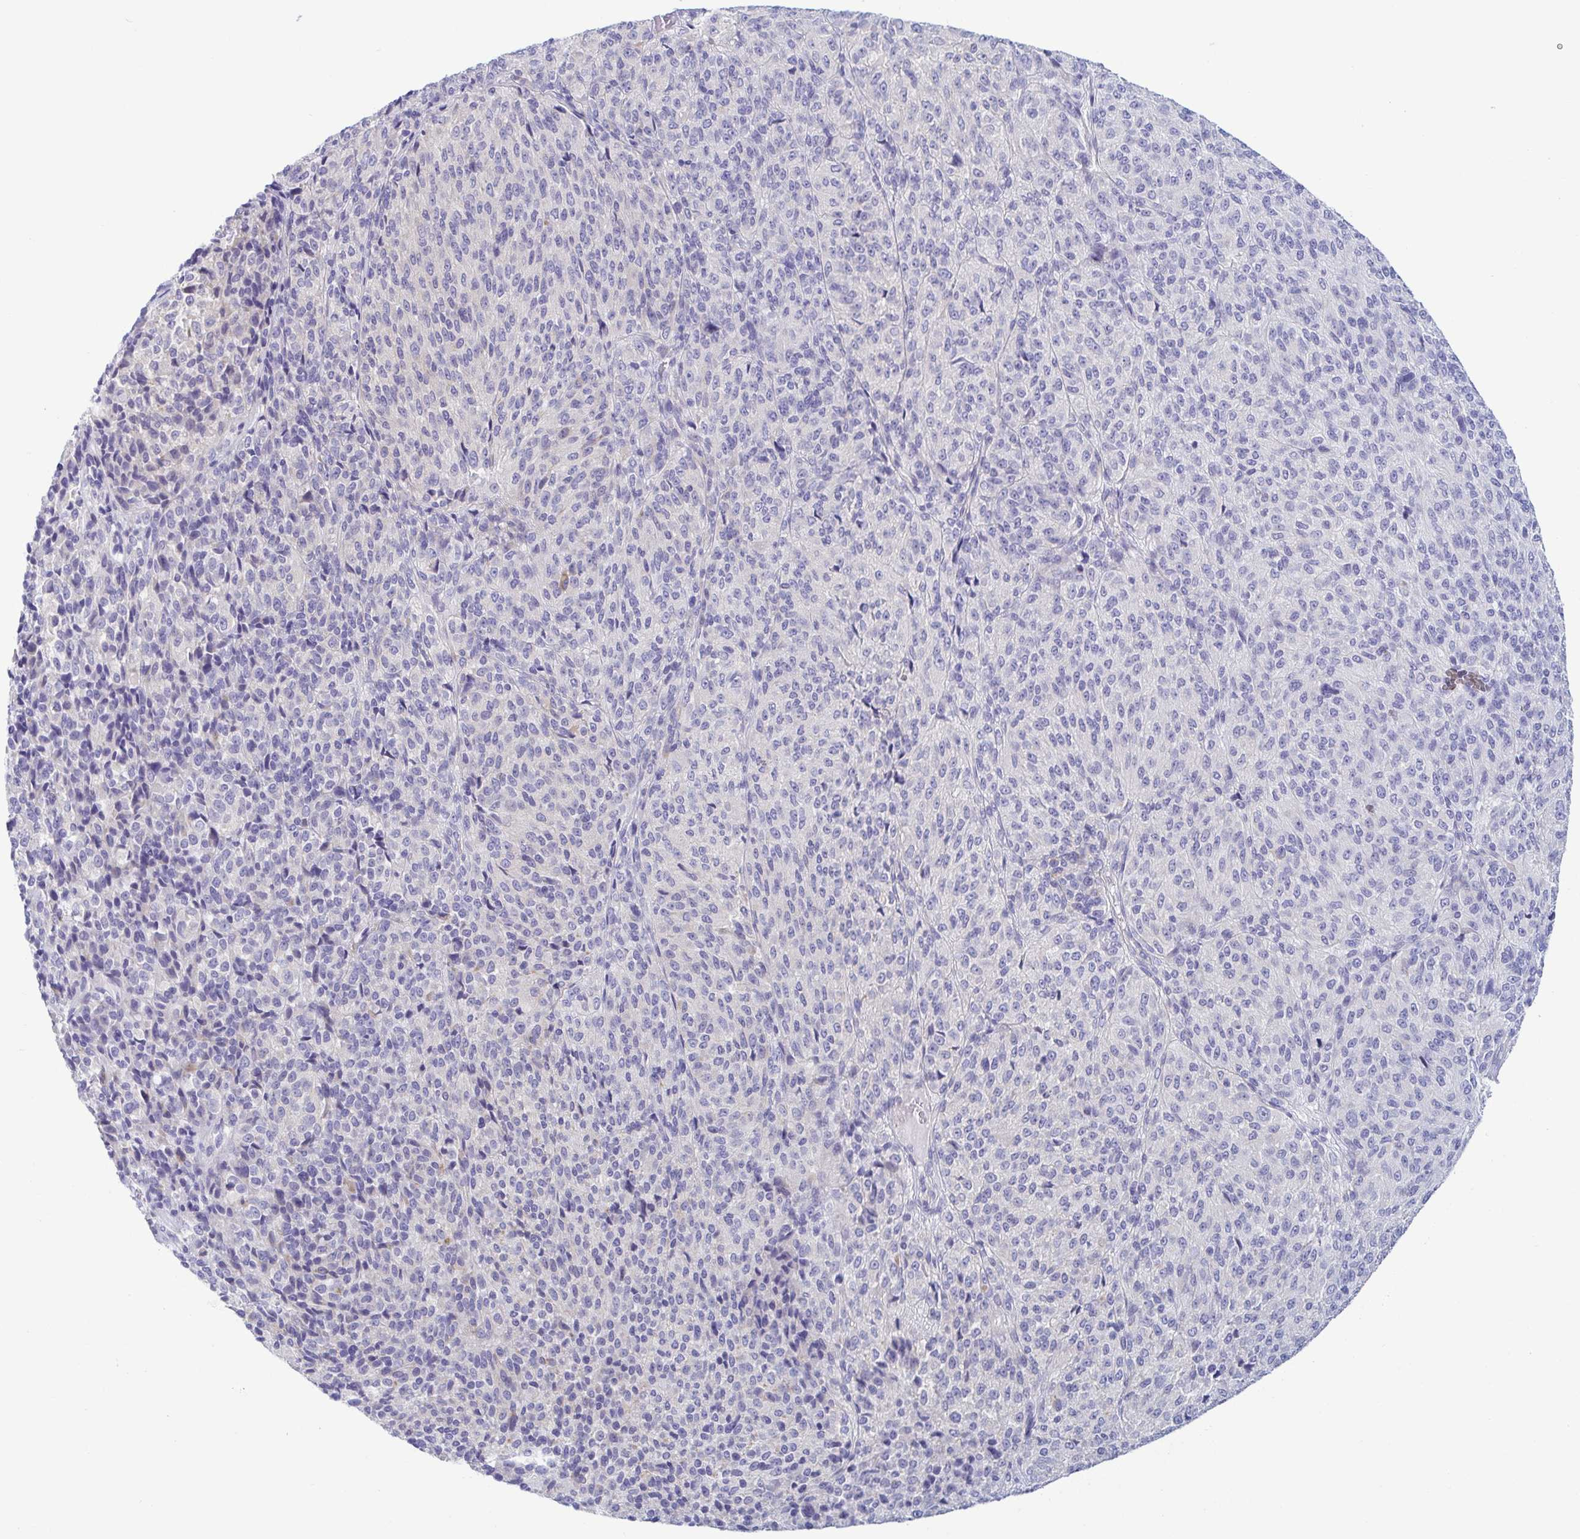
{"staining": {"intensity": "negative", "quantity": "none", "location": "none"}, "tissue": "melanoma", "cell_type": "Tumor cells", "image_type": "cancer", "snomed": [{"axis": "morphology", "description": "Malignant melanoma, Metastatic site"}, {"axis": "topography", "description": "Brain"}], "caption": "Immunohistochemistry (IHC) image of human melanoma stained for a protein (brown), which displays no positivity in tumor cells. The staining was performed using DAB (3,3'-diaminobenzidine) to visualize the protein expression in brown, while the nuclei were stained in blue with hematoxylin (Magnification: 20x).", "gene": "TNNI2", "patient": {"sex": "female", "age": 56}}